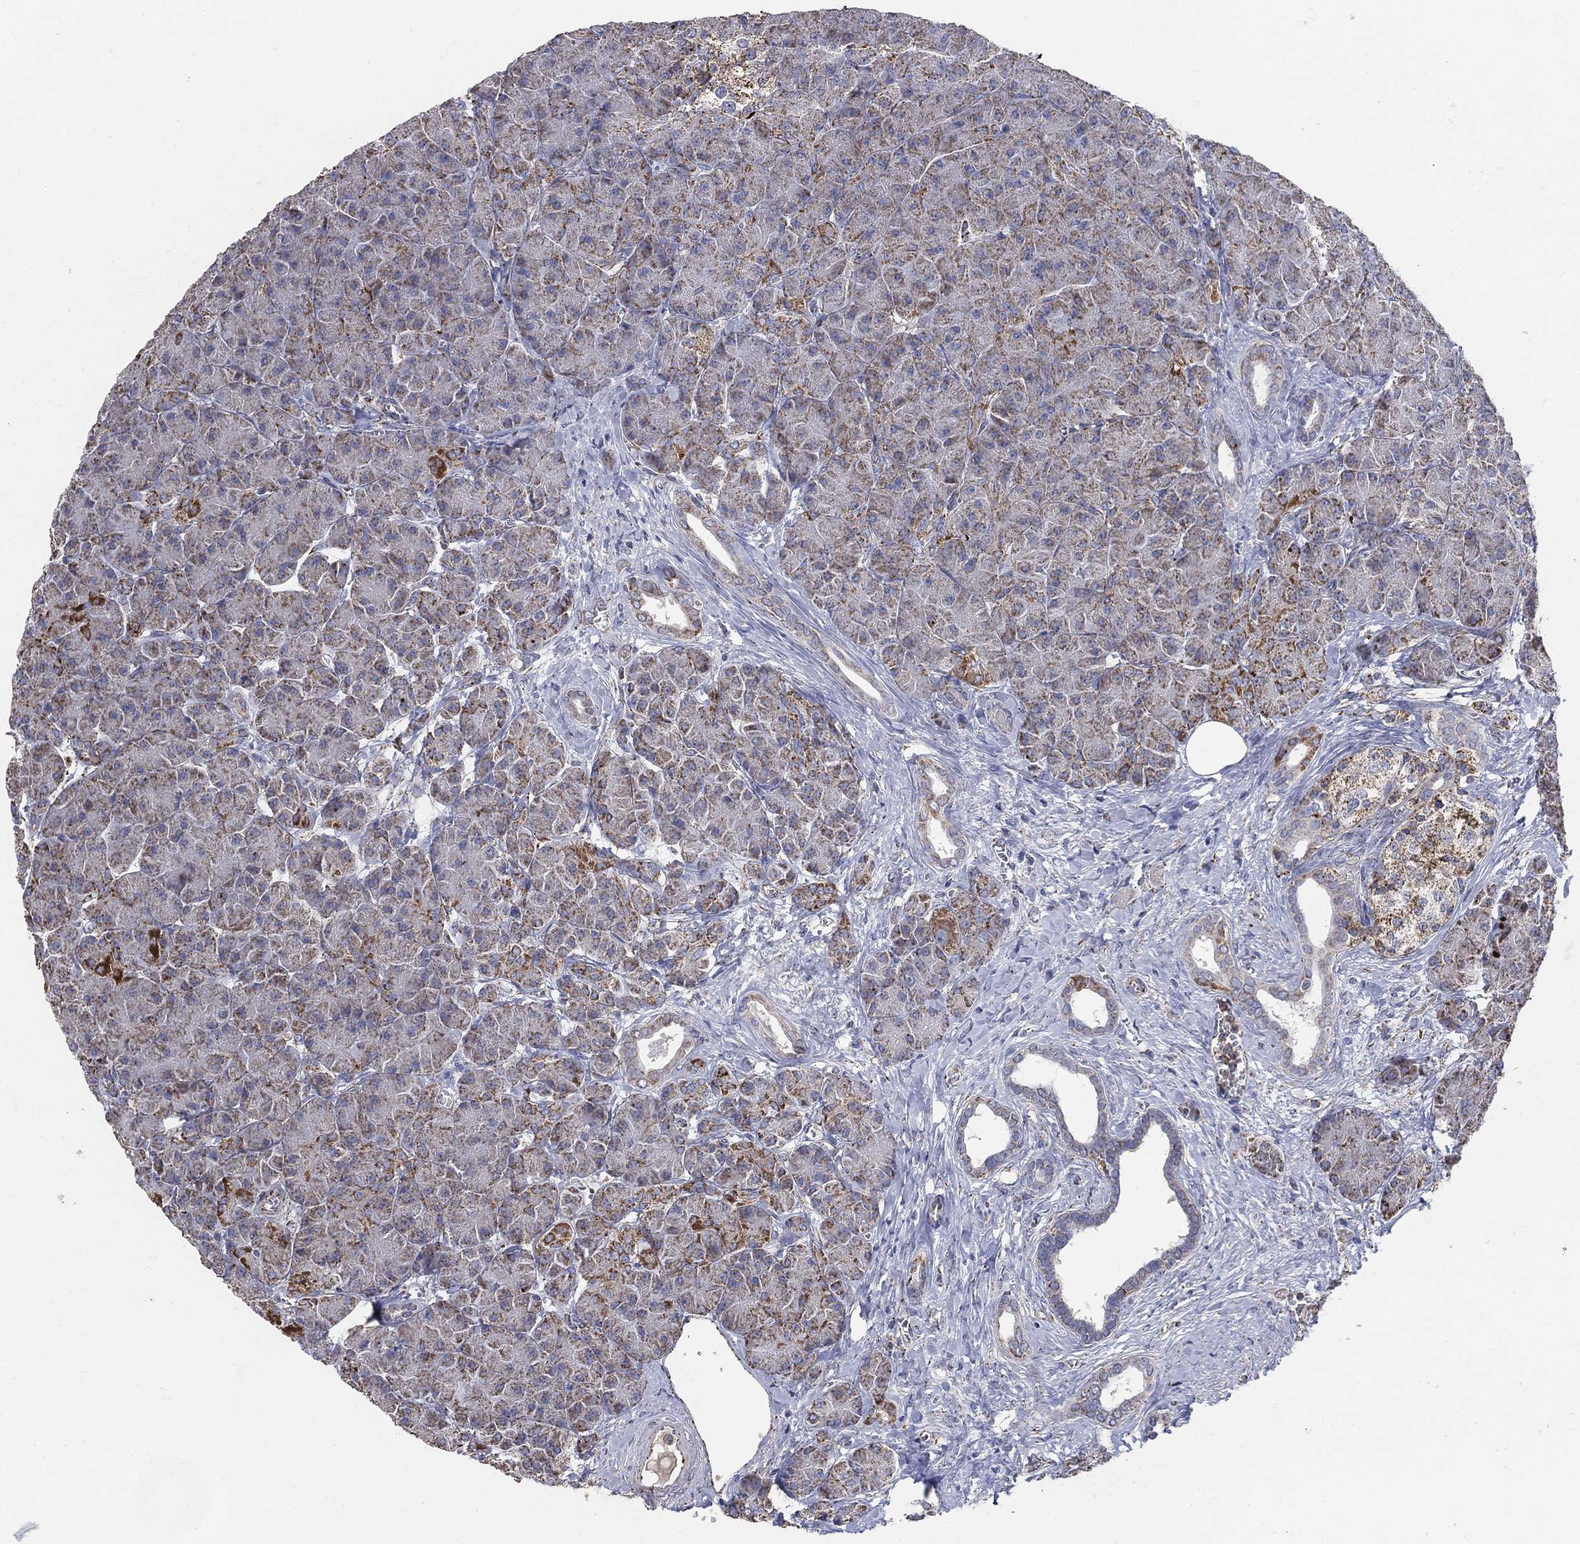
{"staining": {"intensity": "strong", "quantity": "25%-75%", "location": "cytoplasmic/membranous"}, "tissue": "pancreas", "cell_type": "Exocrine glandular cells", "image_type": "normal", "snomed": [{"axis": "morphology", "description": "Normal tissue, NOS"}, {"axis": "topography", "description": "Pancreas"}], "caption": "A brown stain labels strong cytoplasmic/membranous expression of a protein in exocrine glandular cells of benign human pancreas.", "gene": "PNPLA2", "patient": {"sex": "male", "age": 61}}